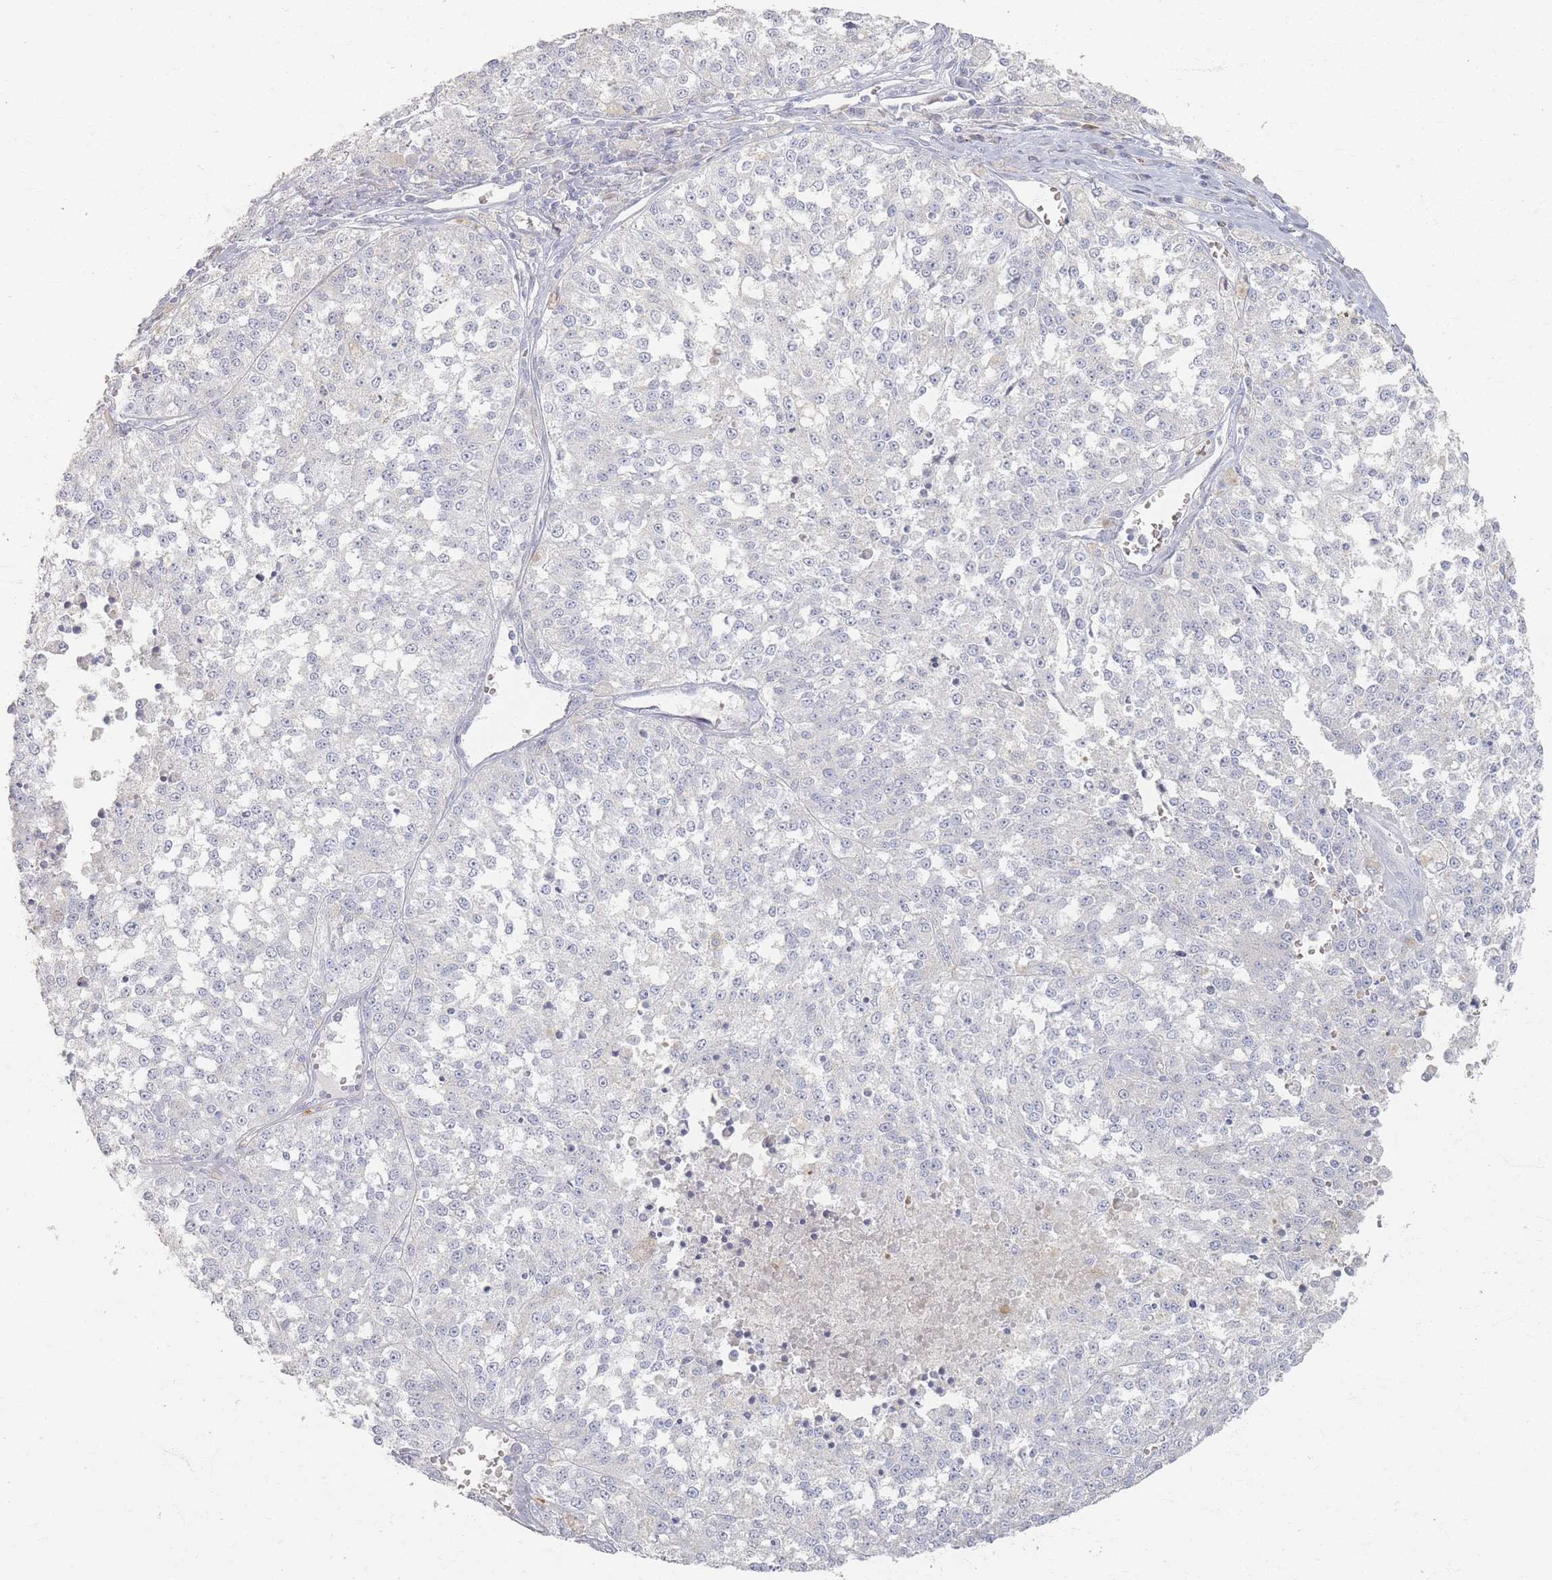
{"staining": {"intensity": "negative", "quantity": "none", "location": "none"}, "tissue": "melanoma", "cell_type": "Tumor cells", "image_type": "cancer", "snomed": [{"axis": "morphology", "description": "Malignant melanoma, NOS"}, {"axis": "topography", "description": "Skin"}], "caption": "An immunohistochemistry (IHC) micrograph of melanoma is shown. There is no staining in tumor cells of melanoma.", "gene": "SLC2A11", "patient": {"sex": "female", "age": 64}}